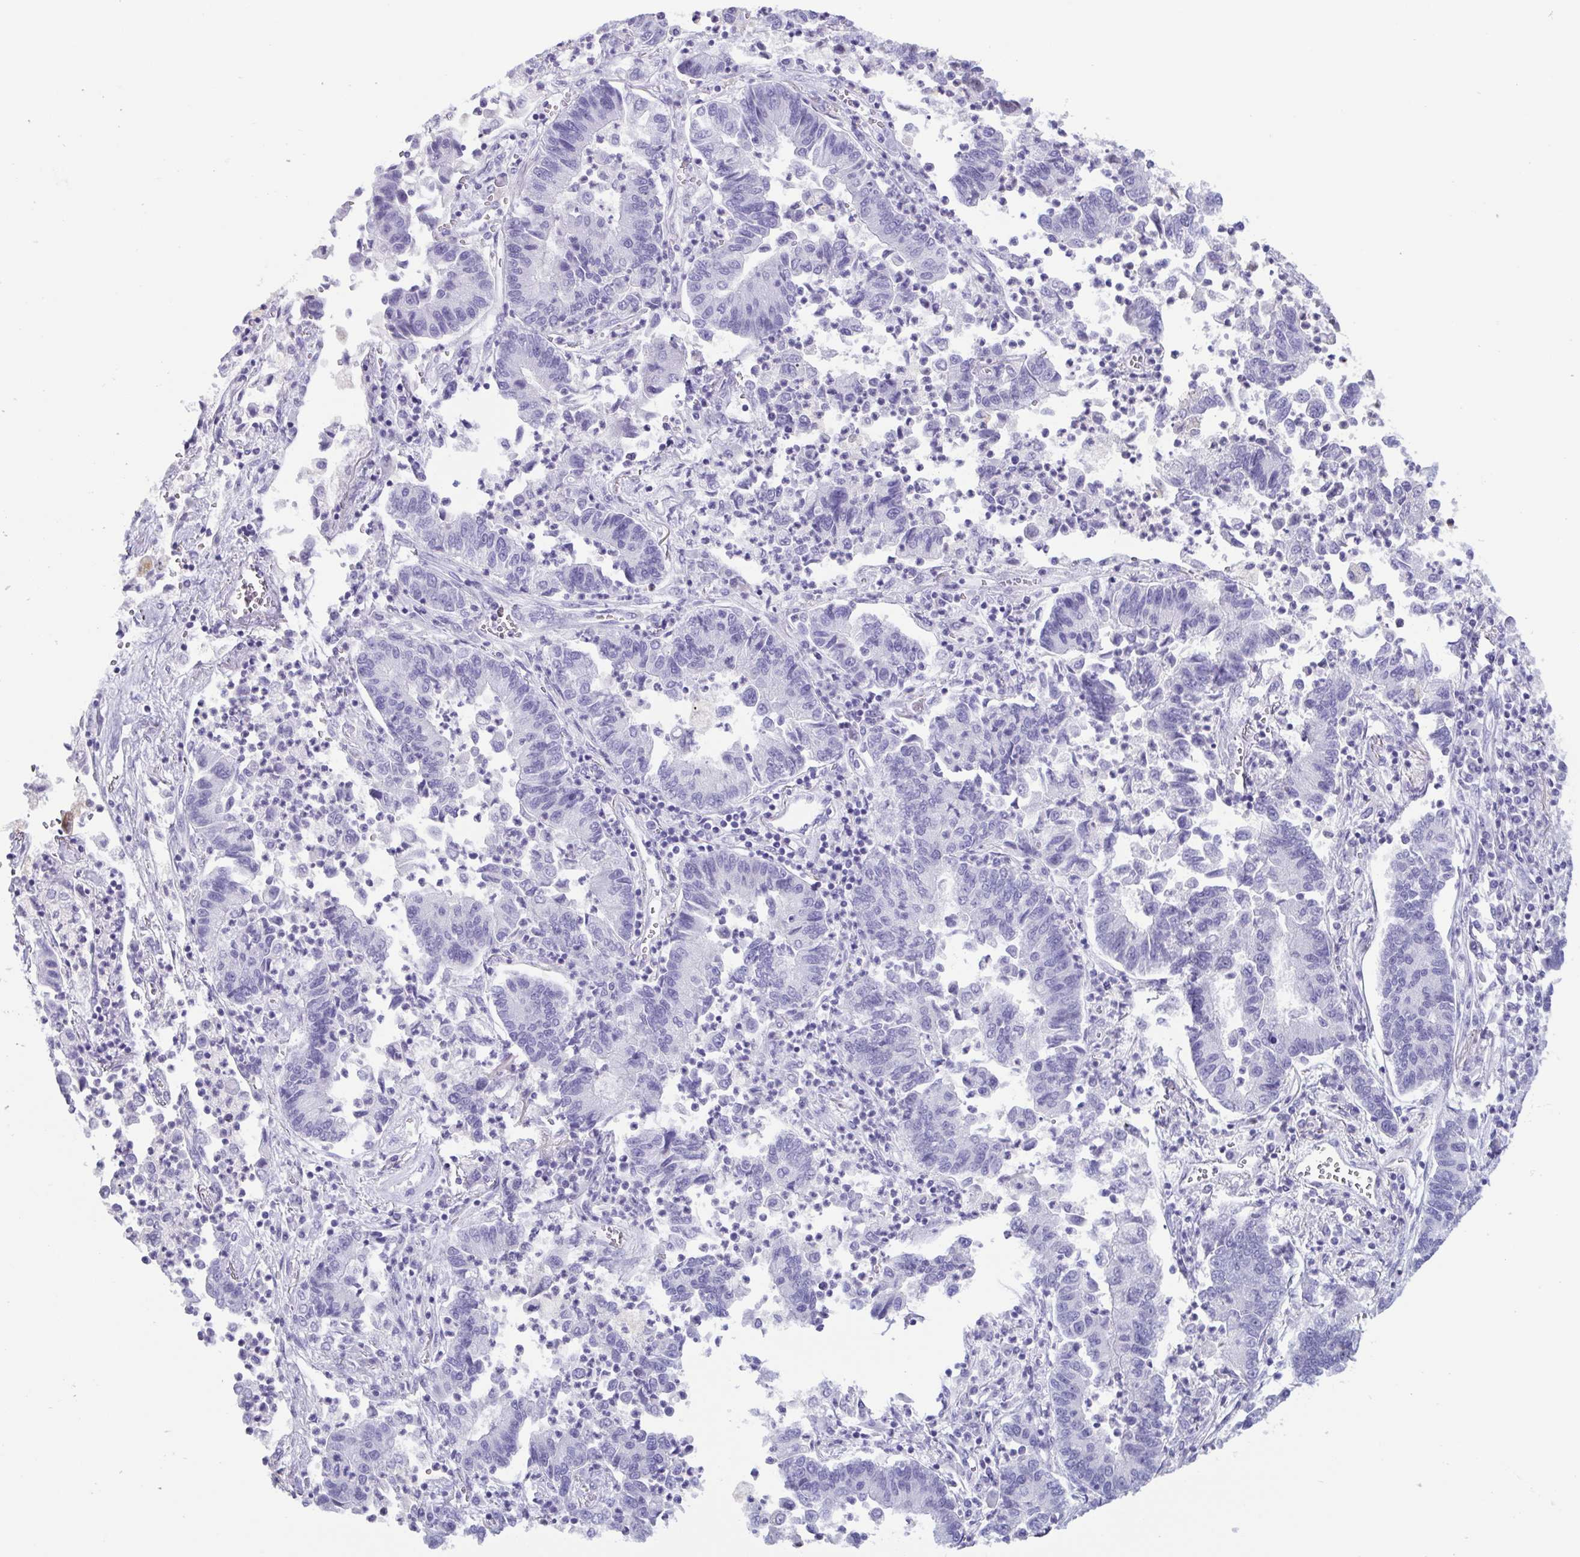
{"staining": {"intensity": "negative", "quantity": "none", "location": "none"}, "tissue": "lung cancer", "cell_type": "Tumor cells", "image_type": "cancer", "snomed": [{"axis": "morphology", "description": "Adenocarcinoma, NOS"}, {"axis": "topography", "description": "Lung"}], "caption": "This is an IHC image of lung cancer (adenocarcinoma). There is no positivity in tumor cells.", "gene": "LTF", "patient": {"sex": "female", "age": 57}}